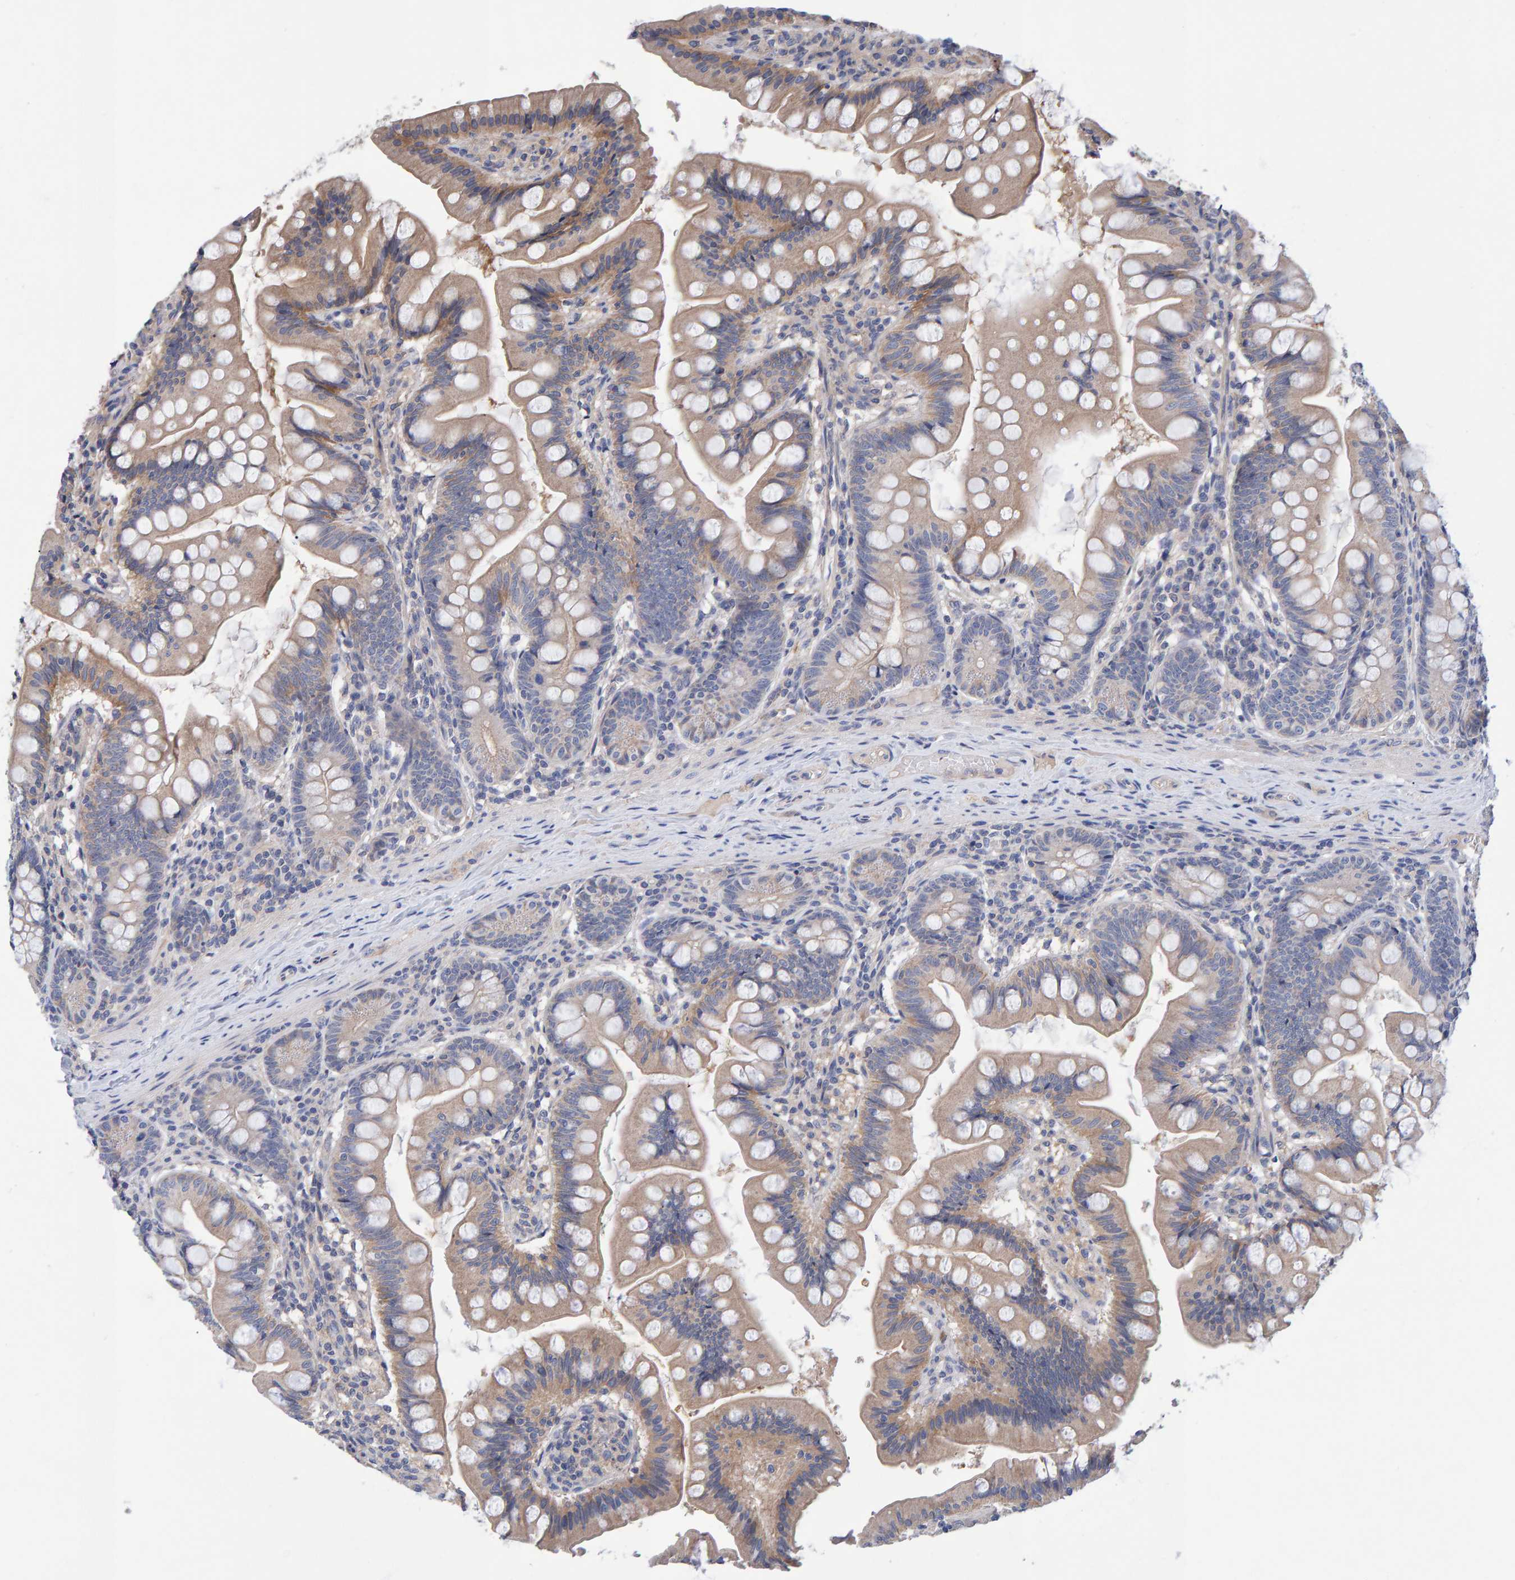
{"staining": {"intensity": "moderate", "quantity": ">75%", "location": "cytoplasmic/membranous"}, "tissue": "small intestine", "cell_type": "Glandular cells", "image_type": "normal", "snomed": [{"axis": "morphology", "description": "Normal tissue, NOS"}, {"axis": "topography", "description": "Small intestine"}], "caption": "Brown immunohistochemical staining in benign small intestine exhibits moderate cytoplasmic/membranous expression in approximately >75% of glandular cells. The protein is shown in brown color, while the nuclei are stained blue.", "gene": "EFR3A", "patient": {"sex": "male", "age": 7}}